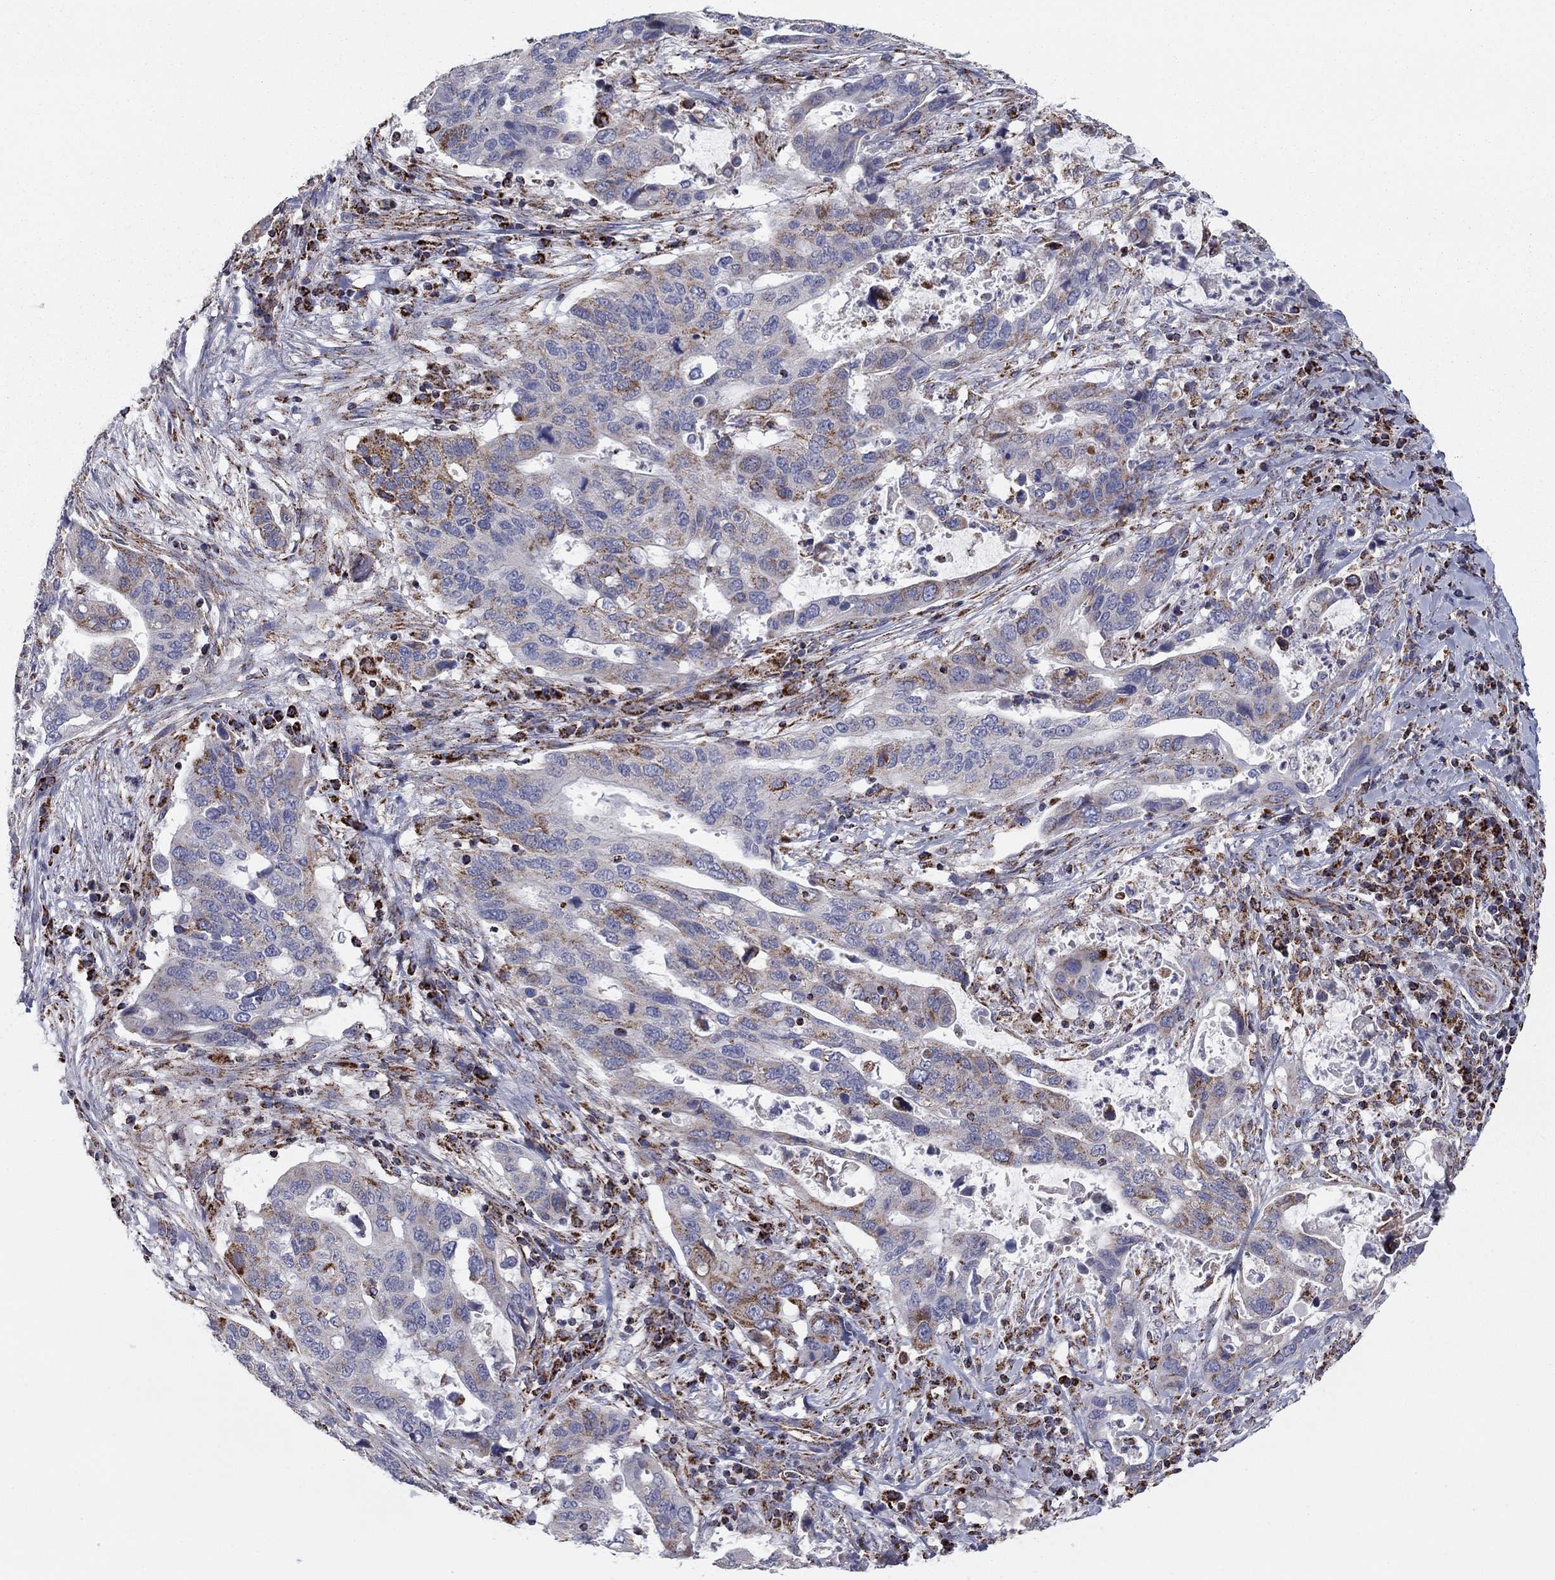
{"staining": {"intensity": "moderate", "quantity": "<25%", "location": "cytoplasmic/membranous"}, "tissue": "stomach cancer", "cell_type": "Tumor cells", "image_type": "cancer", "snomed": [{"axis": "morphology", "description": "Adenocarcinoma, NOS"}, {"axis": "topography", "description": "Stomach"}], "caption": "Immunohistochemistry (IHC) (DAB (3,3'-diaminobenzidine)) staining of human stomach cancer (adenocarcinoma) demonstrates moderate cytoplasmic/membranous protein expression in about <25% of tumor cells.", "gene": "NDUFV1", "patient": {"sex": "male", "age": 54}}